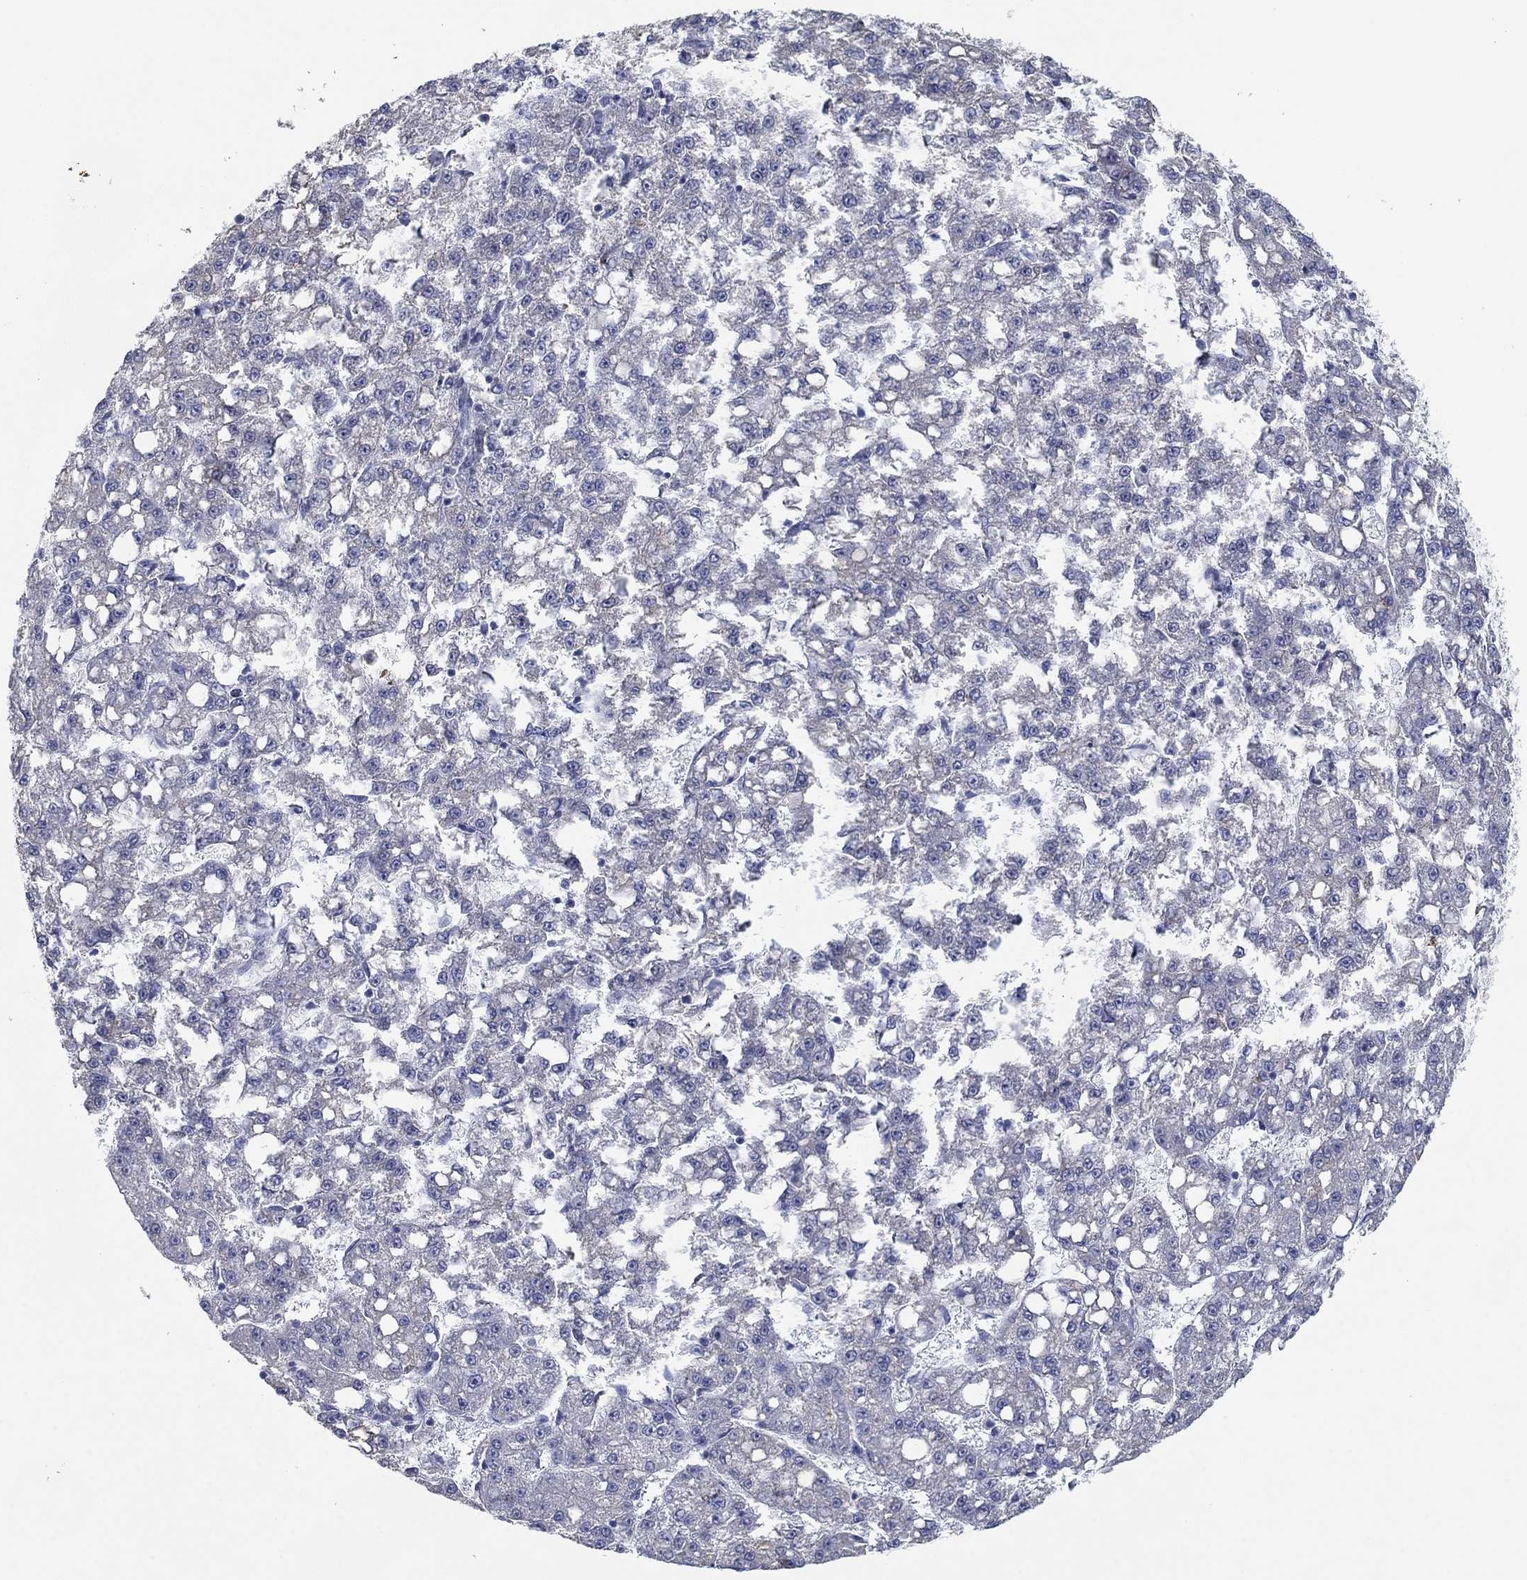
{"staining": {"intensity": "negative", "quantity": "none", "location": "none"}, "tissue": "liver cancer", "cell_type": "Tumor cells", "image_type": "cancer", "snomed": [{"axis": "morphology", "description": "Carcinoma, Hepatocellular, NOS"}, {"axis": "topography", "description": "Liver"}], "caption": "The IHC image has no significant positivity in tumor cells of liver cancer tissue. (Brightfield microscopy of DAB IHC at high magnification).", "gene": "APOC3", "patient": {"sex": "female", "age": 65}}